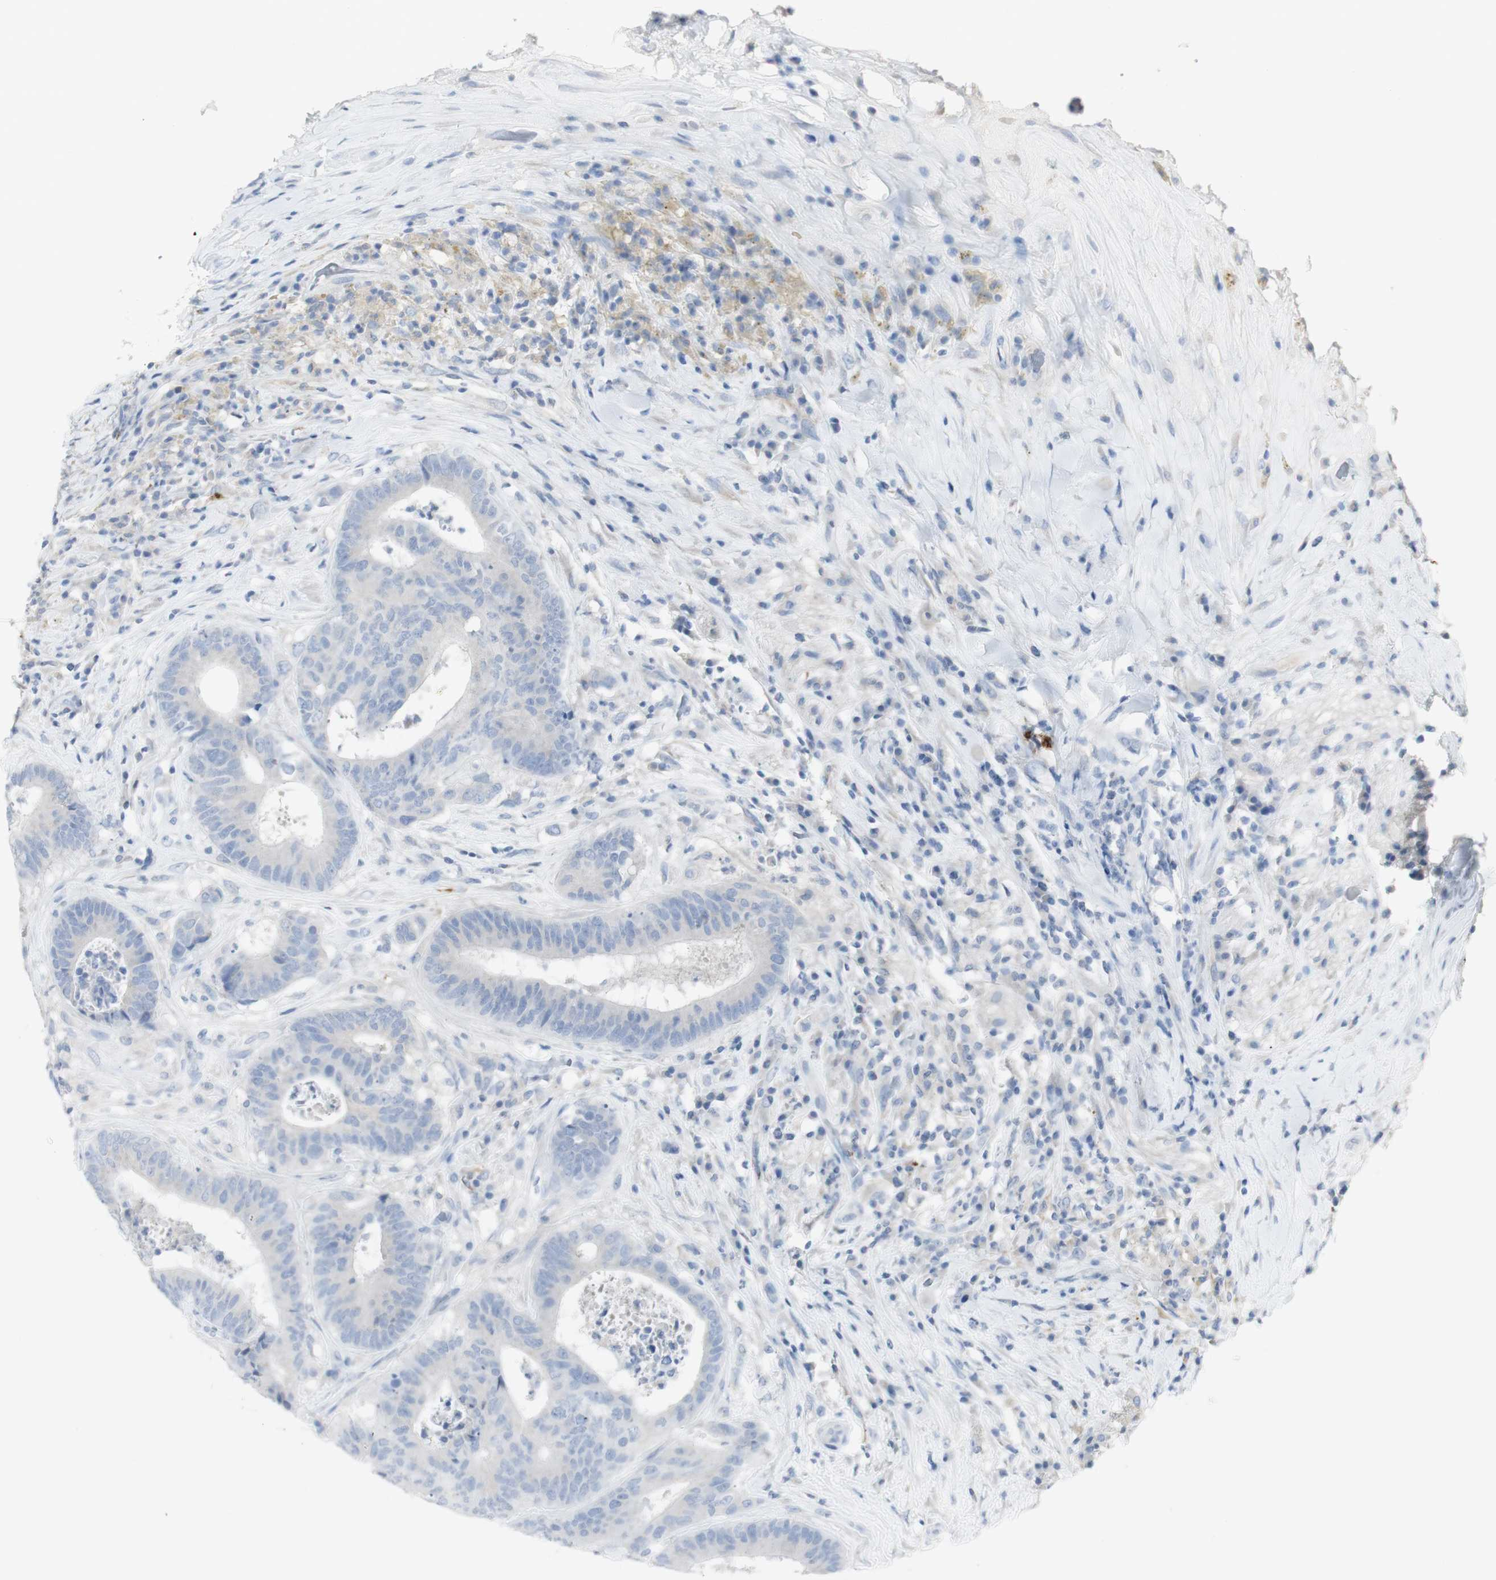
{"staining": {"intensity": "negative", "quantity": "none", "location": "none"}, "tissue": "colorectal cancer", "cell_type": "Tumor cells", "image_type": "cancer", "snomed": [{"axis": "morphology", "description": "Adenocarcinoma, NOS"}, {"axis": "topography", "description": "Rectum"}], "caption": "Histopathology image shows no protein positivity in tumor cells of adenocarcinoma (colorectal) tissue.", "gene": "CD207", "patient": {"sex": "male", "age": 72}}